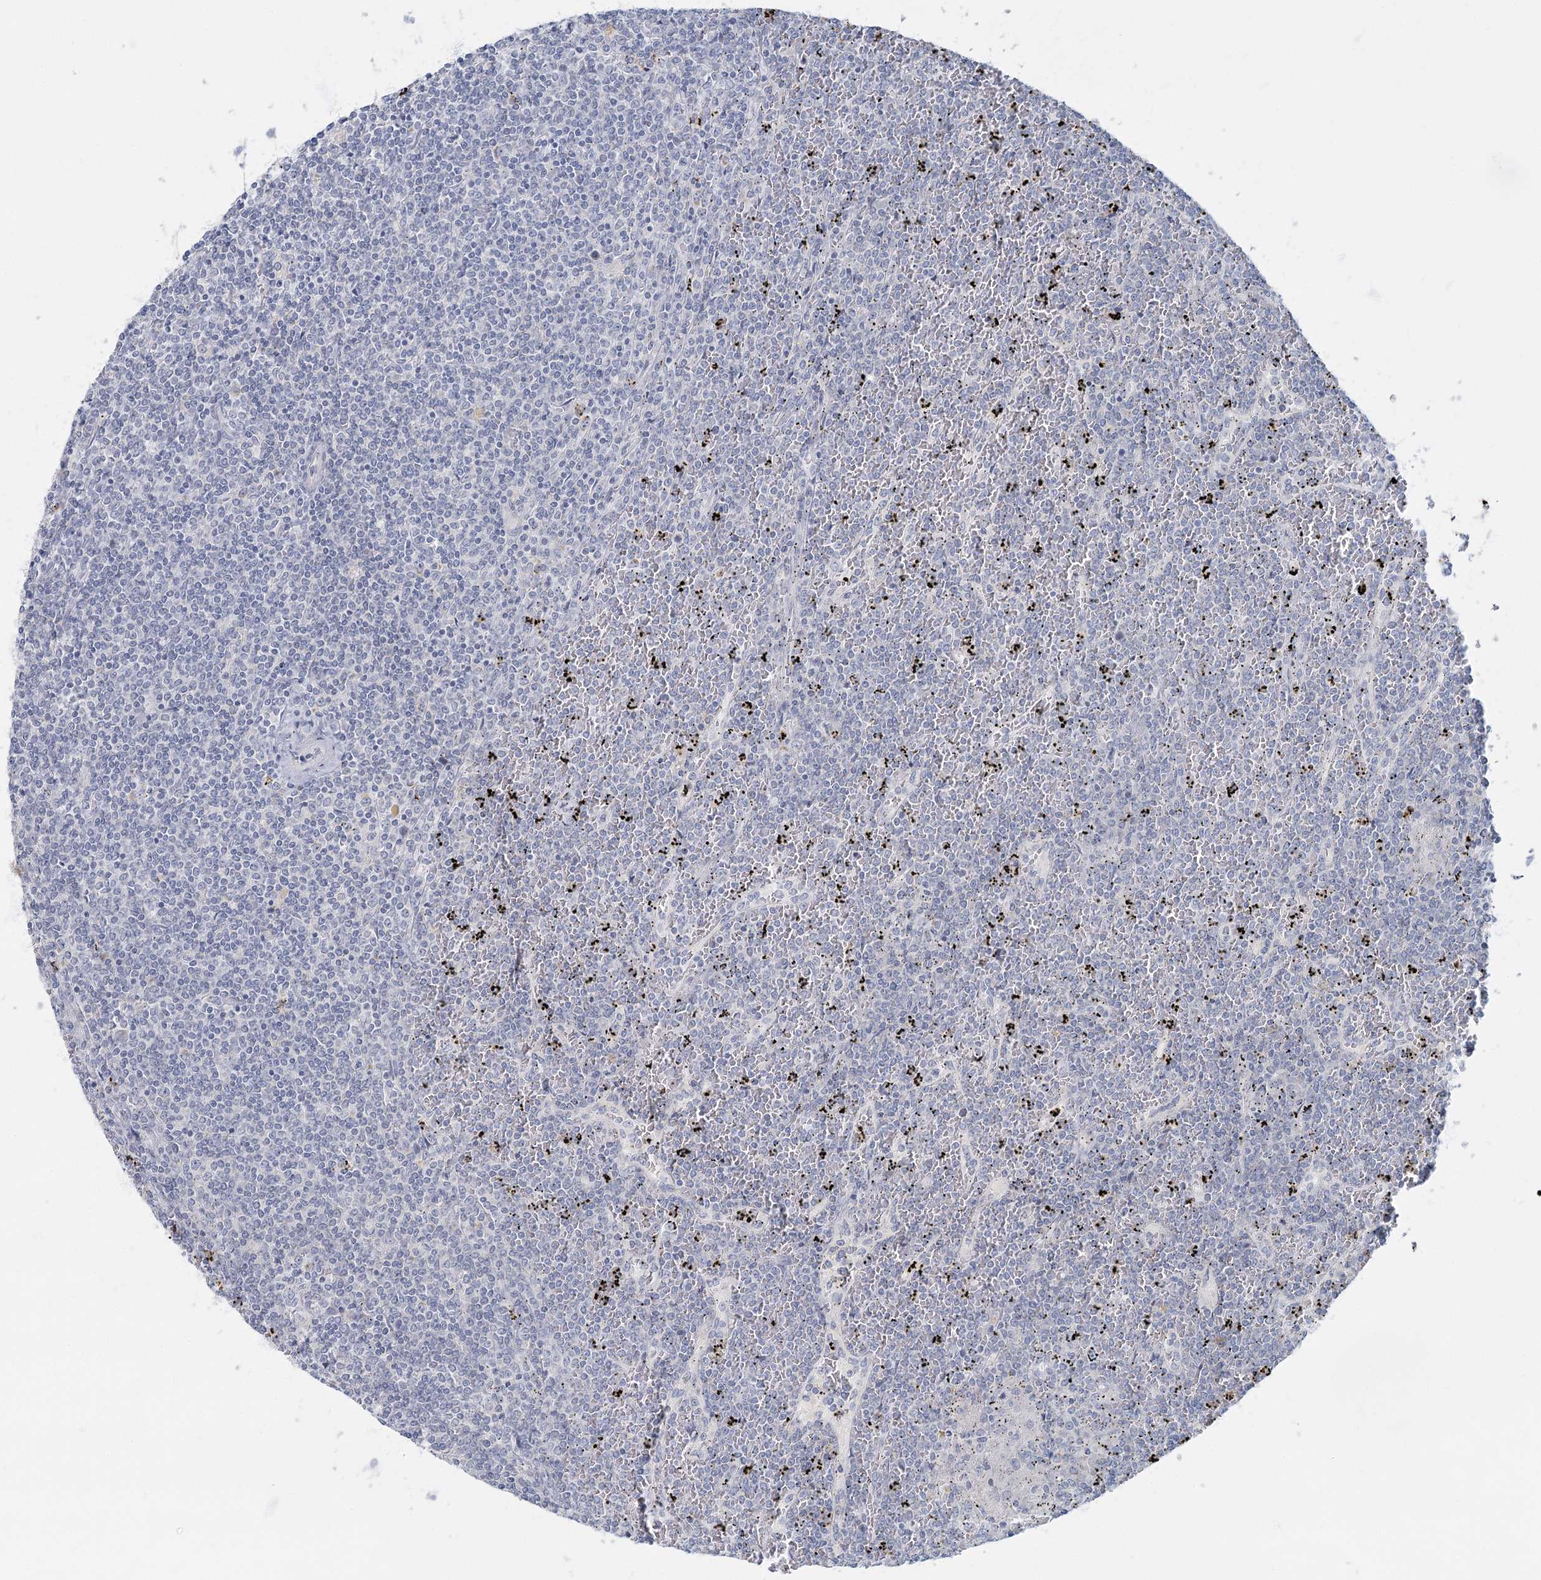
{"staining": {"intensity": "negative", "quantity": "none", "location": "none"}, "tissue": "lymphoma", "cell_type": "Tumor cells", "image_type": "cancer", "snomed": [{"axis": "morphology", "description": "Malignant lymphoma, non-Hodgkin's type, Low grade"}, {"axis": "topography", "description": "Spleen"}], "caption": "The histopathology image displays no significant positivity in tumor cells of low-grade malignant lymphoma, non-Hodgkin's type. Nuclei are stained in blue.", "gene": "FAM110C", "patient": {"sex": "female", "age": 19}}